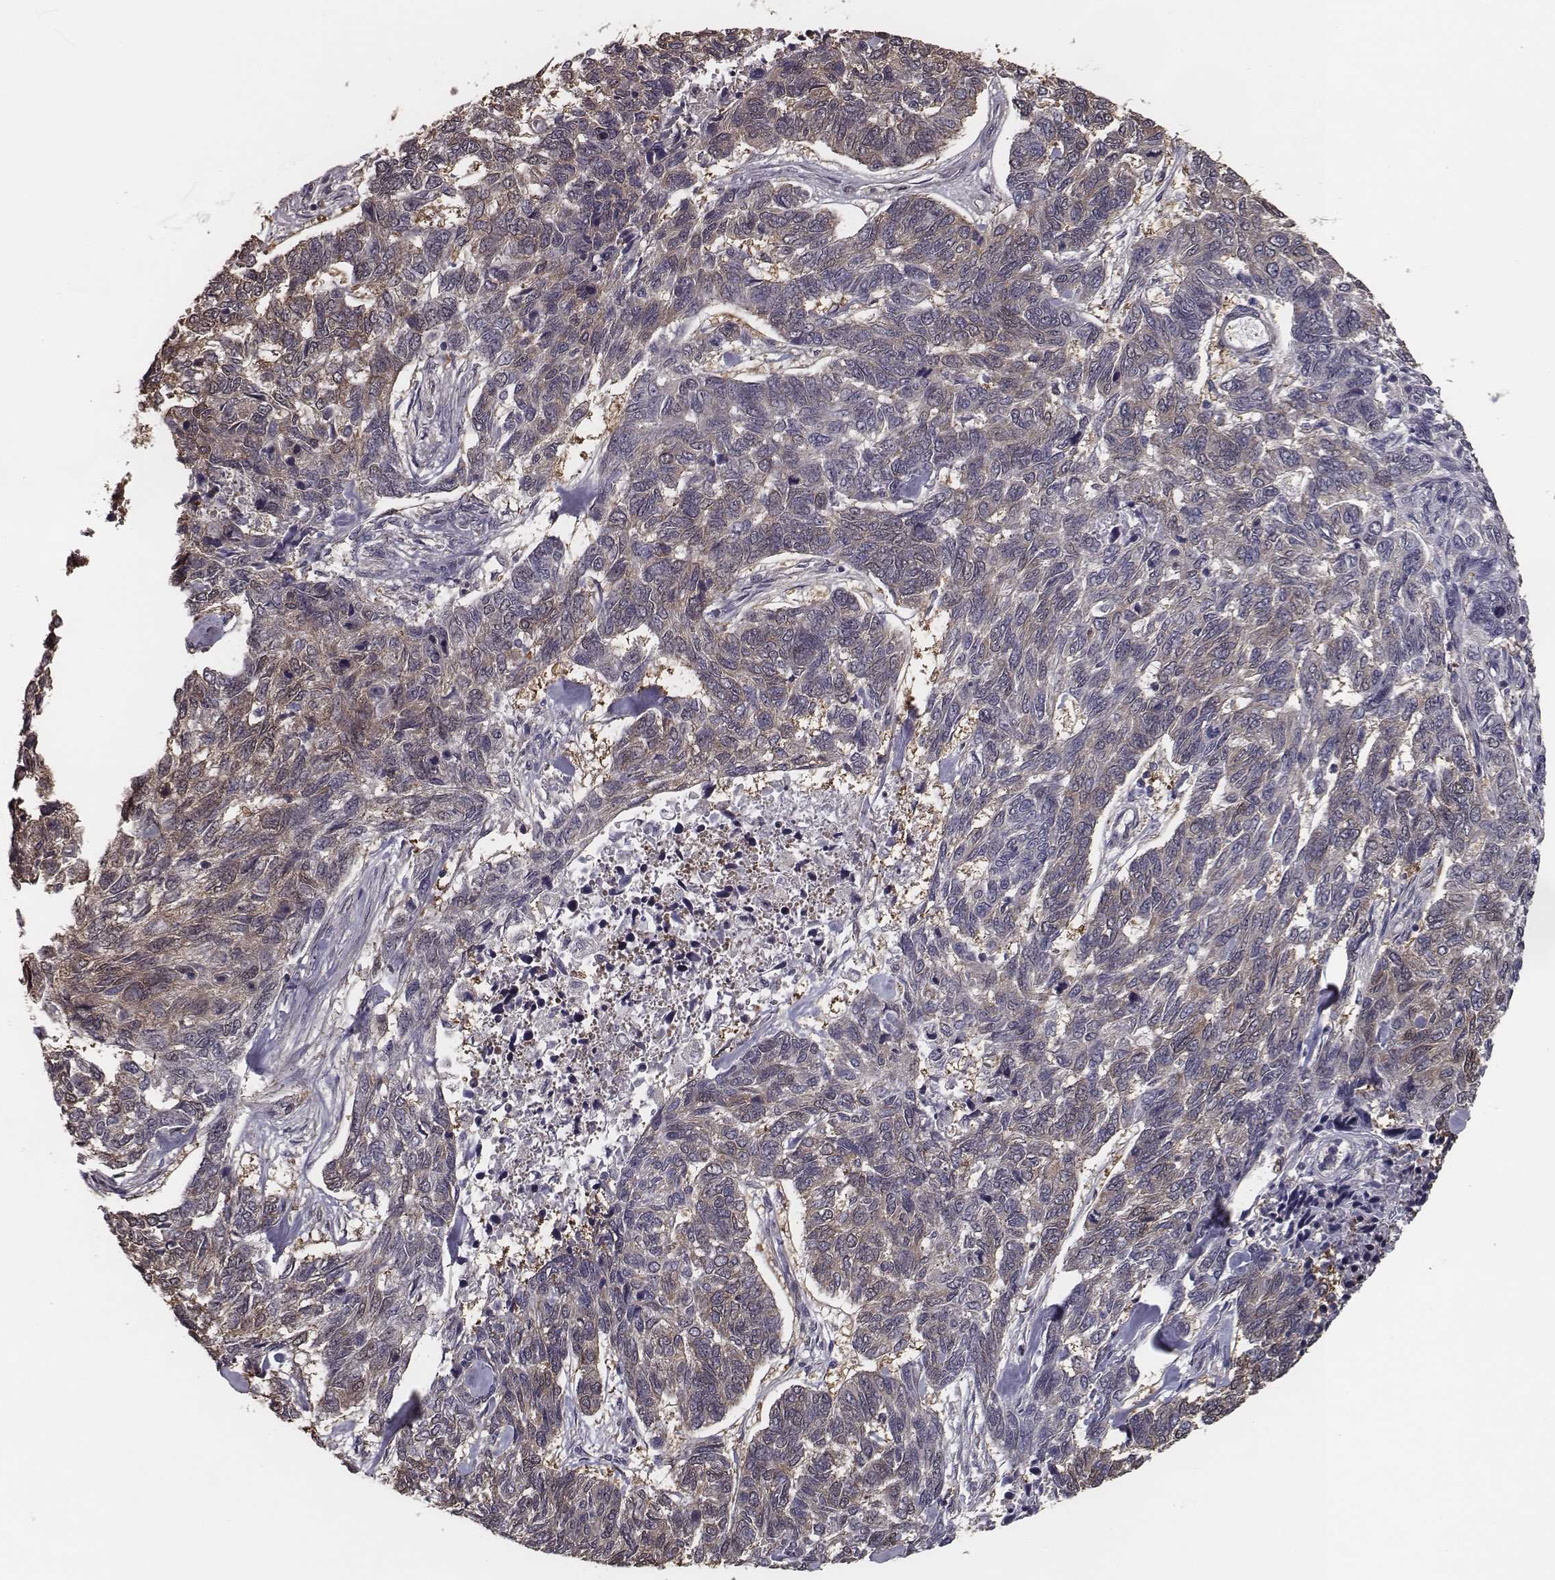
{"staining": {"intensity": "moderate", "quantity": "25%-75%", "location": "cytoplasmic/membranous"}, "tissue": "skin cancer", "cell_type": "Tumor cells", "image_type": "cancer", "snomed": [{"axis": "morphology", "description": "Basal cell carcinoma"}, {"axis": "topography", "description": "Skin"}], "caption": "This image demonstrates immunohistochemistry (IHC) staining of human basal cell carcinoma (skin), with medium moderate cytoplasmic/membranous staining in approximately 25%-75% of tumor cells.", "gene": "ISYNA1", "patient": {"sex": "female", "age": 65}}